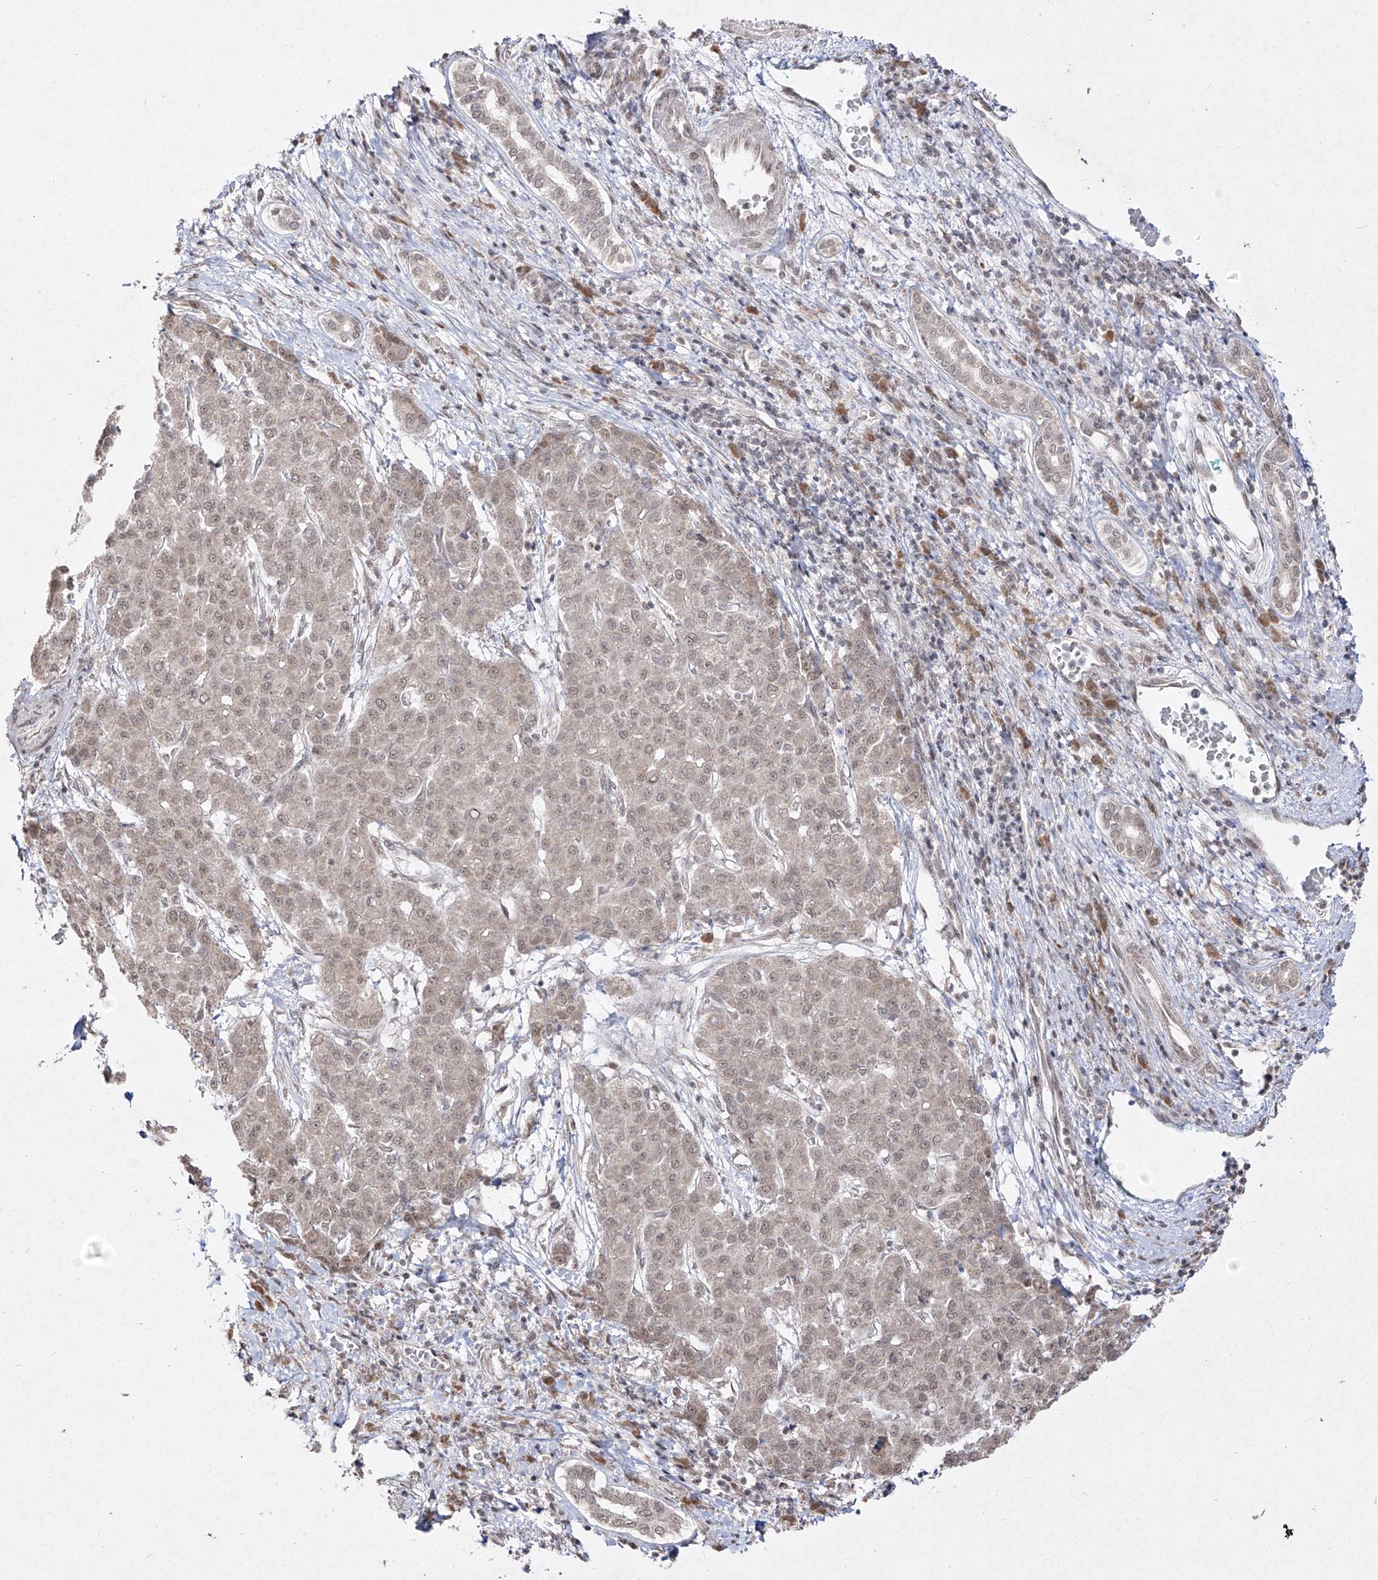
{"staining": {"intensity": "weak", "quantity": ">75%", "location": "nuclear"}, "tissue": "liver cancer", "cell_type": "Tumor cells", "image_type": "cancer", "snomed": [{"axis": "morphology", "description": "Carcinoma, Hepatocellular, NOS"}, {"axis": "topography", "description": "Liver"}], "caption": "Liver cancer stained for a protein displays weak nuclear positivity in tumor cells.", "gene": "SNRNP27", "patient": {"sex": "male", "age": 65}}